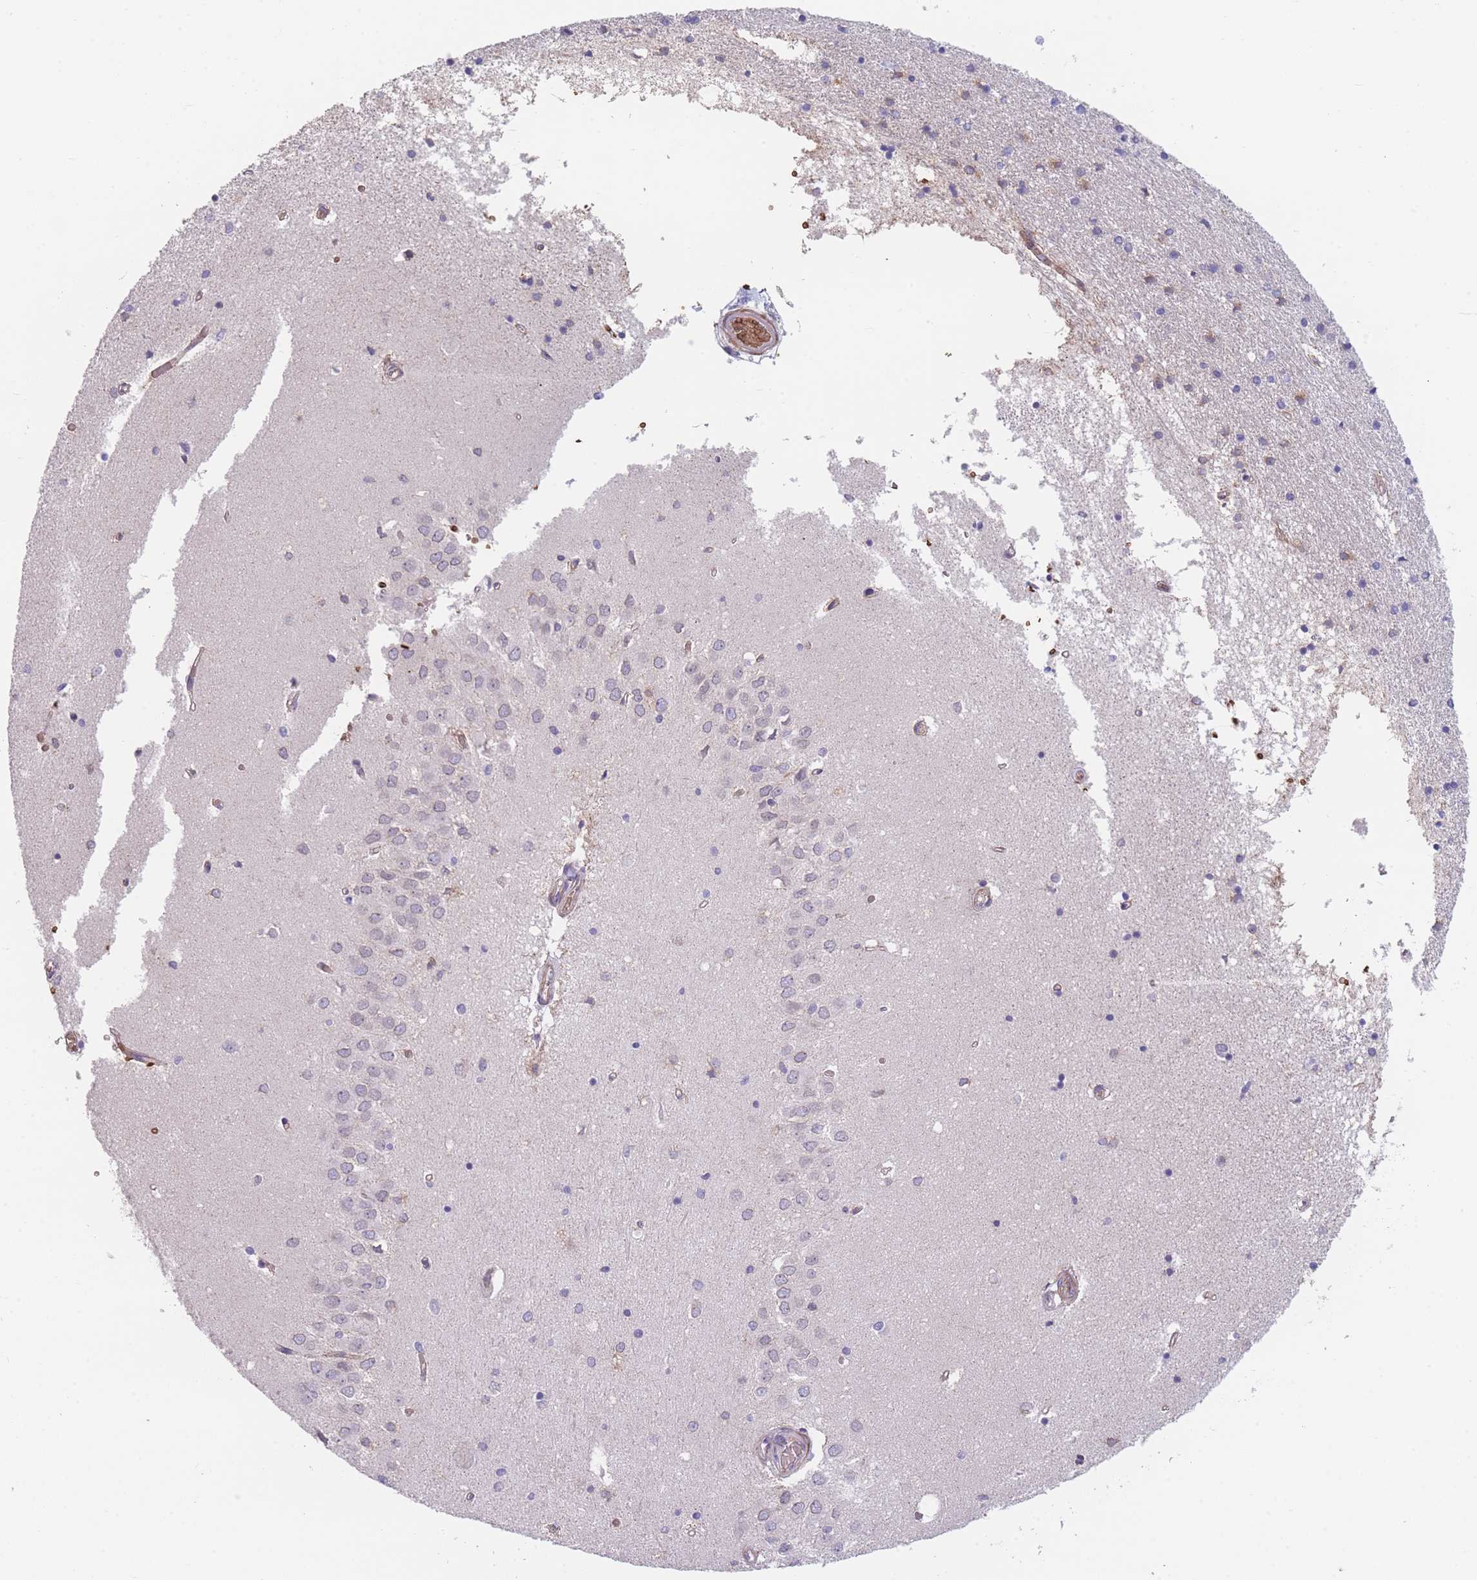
{"staining": {"intensity": "negative", "quantity": "none", "location": "none"}, "tissue": "hippocampus", "cell_type": "Glial cells", "image_type": "normal", "snomed": [{"axis": "morphology", "description": "Normal tissue, NOS"}, {"axis": "topography", "description": "Hippocampus"}], "caption": "Protein analysis of benign hippocampus reveals no significant staining in glial cells.", "gene": "SMPD4", "patient": {"sex": "male", "age": 45}}